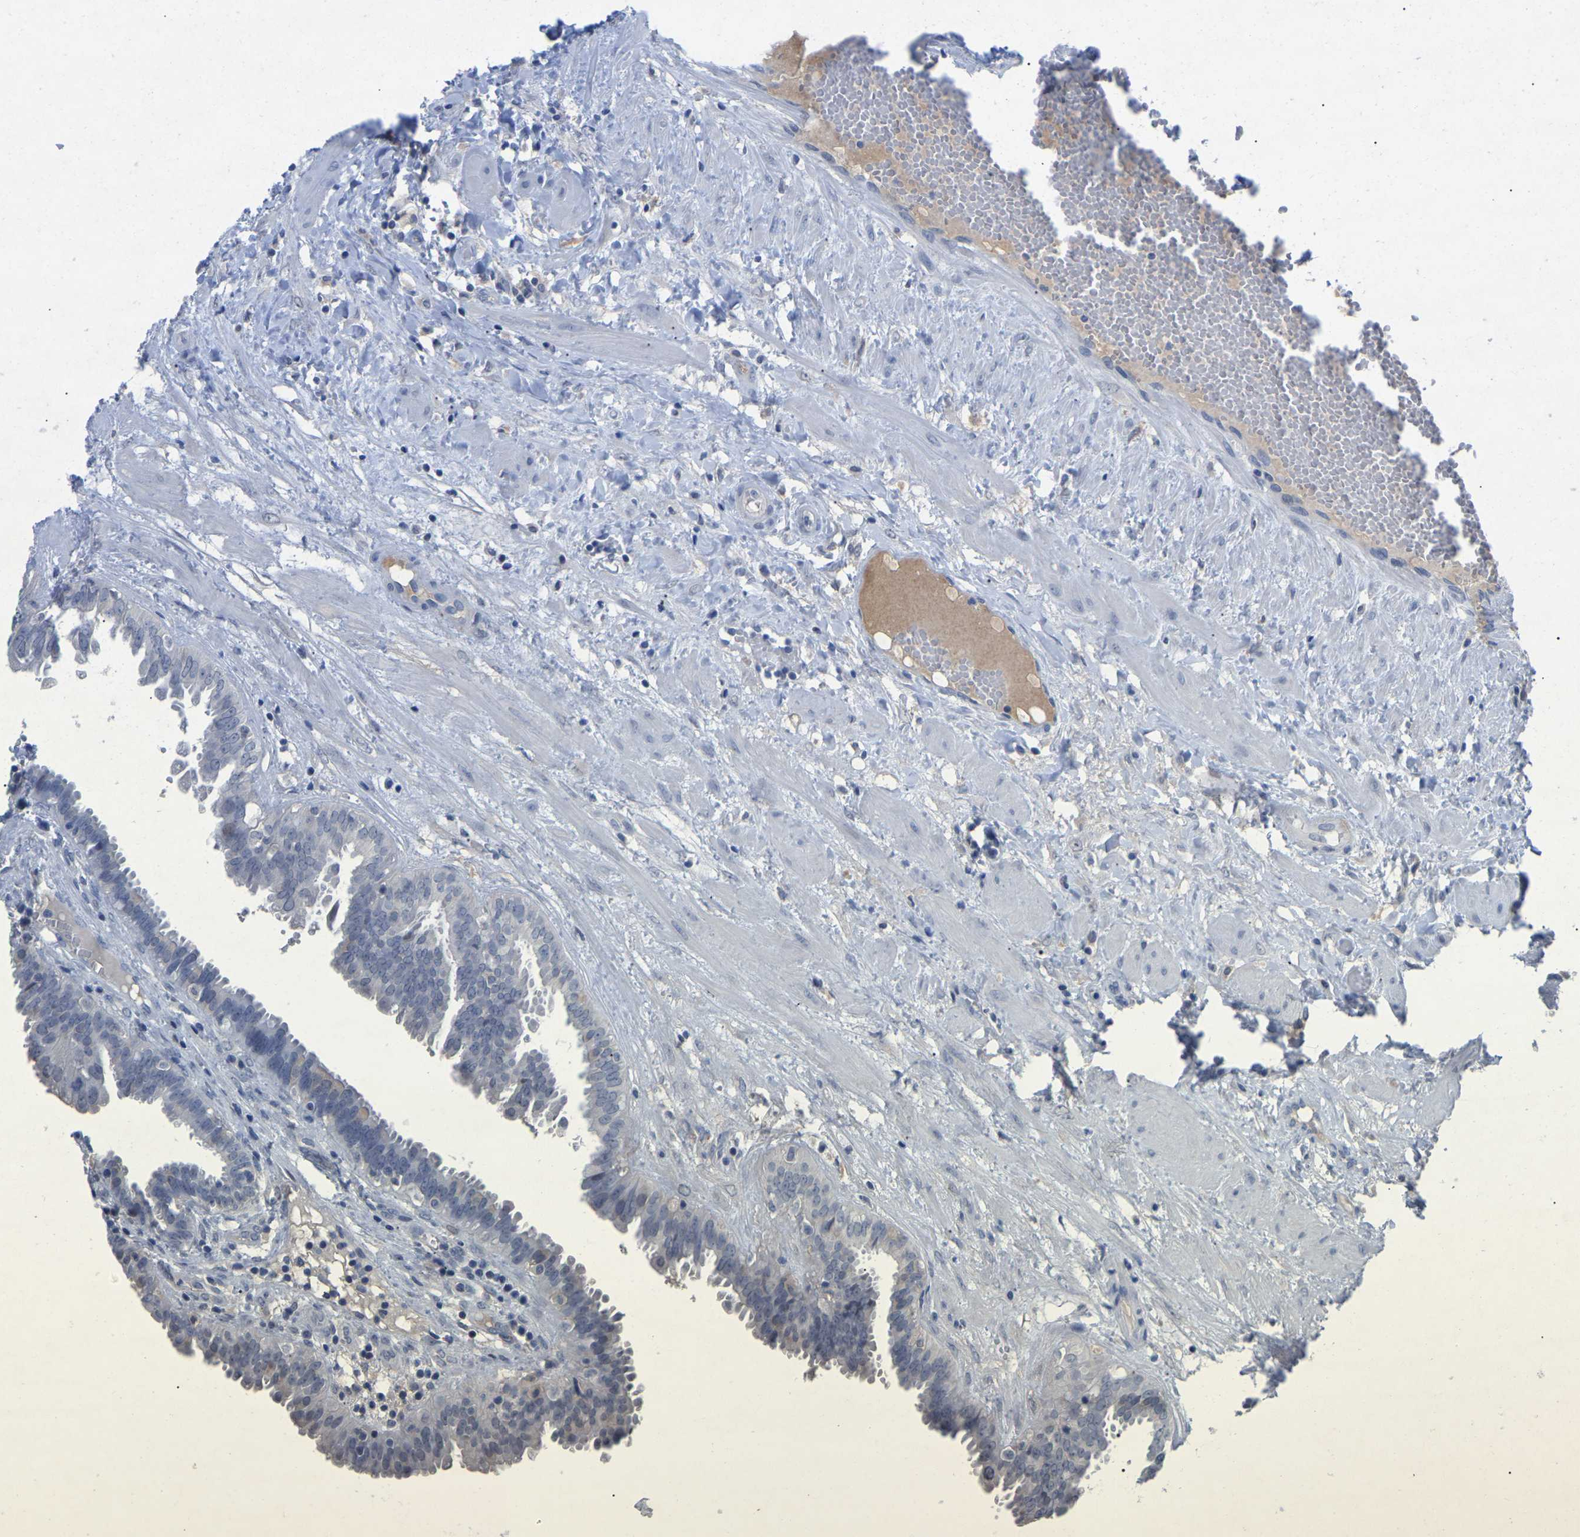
{"staining": {"intensity": "negative", "quantity": "none", "location": "none"}, "tissue": "seminal vesicle", "cell_type": "Glandular cells", "image_type": "normal", "snomed": [{"axis": "morphology", "description": "Normal tissue, NOS"}, {"axis": "morphology", "description": "Adenocarcinoma, High grade"}, {"axis": "topography", "description": "Prostate"}, {"axis": "topography", "description": "Seminal veicle"}], "caption": "The micrograph reveals no significant positivity in glandular cells of seminal vesicle. (Immunohistochemistry (ihc), brightfield microscopy, high magnification).", "gene": "SMPD2", "patient": {"sex": "male", "age": 55}}